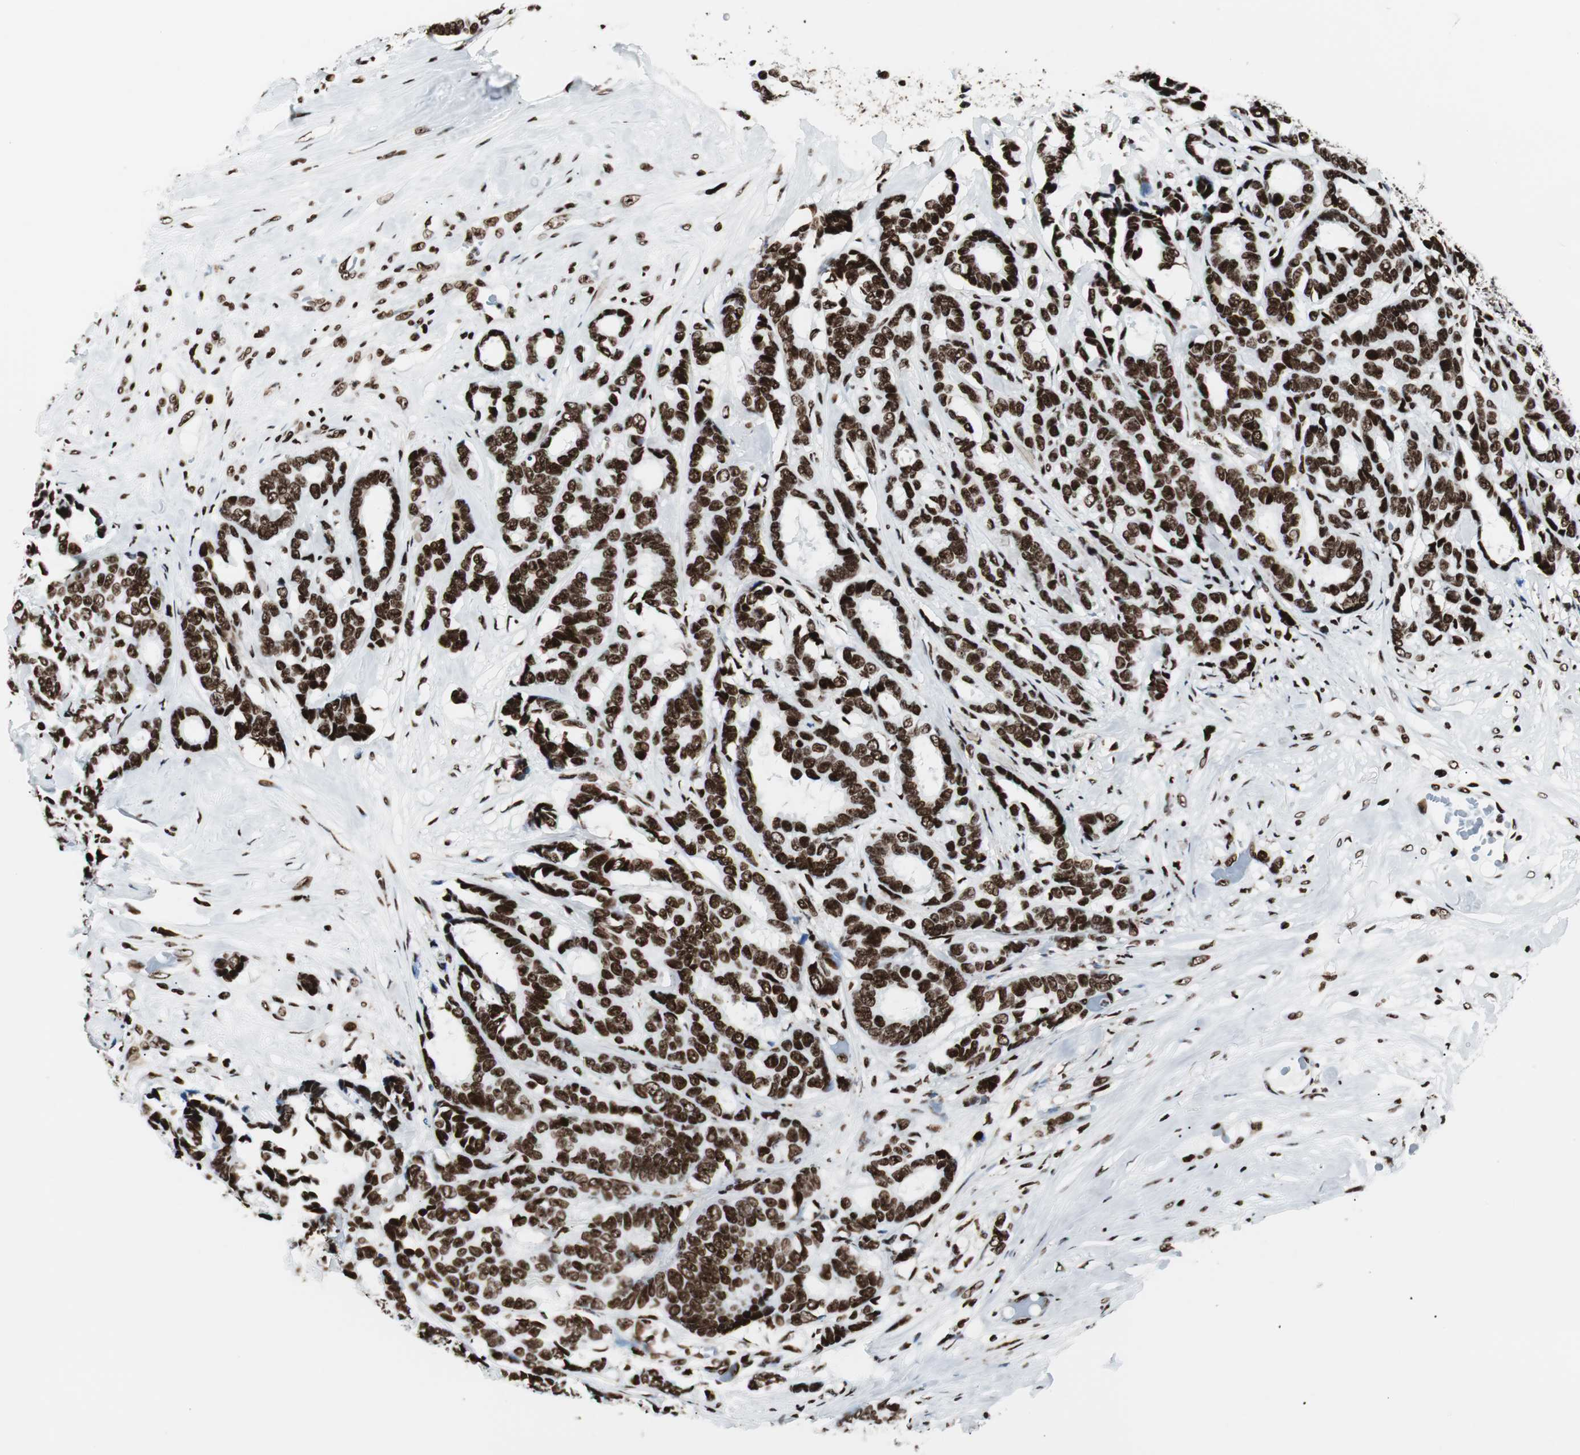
{"staining": {"intensity": "strong", "quantity": ">75%", "location": "nuclear"}, "tissue": "breast cancer", "cell_type": "Tumor cells", "image_type": "cancer", "snomed": [{"axis": "morphology", "description": "Duct carcinoma"}, {"axis": "topography", "description": "Breast"}], "caption": "IHC (DAB) staining of human infiltrating ductal carcinoma (breast) demonstrates strong nuclear protein expression in approximately >75% of tumor cells.", "gene": "NCL", "patient": {"sex": "female", "age": 87}}